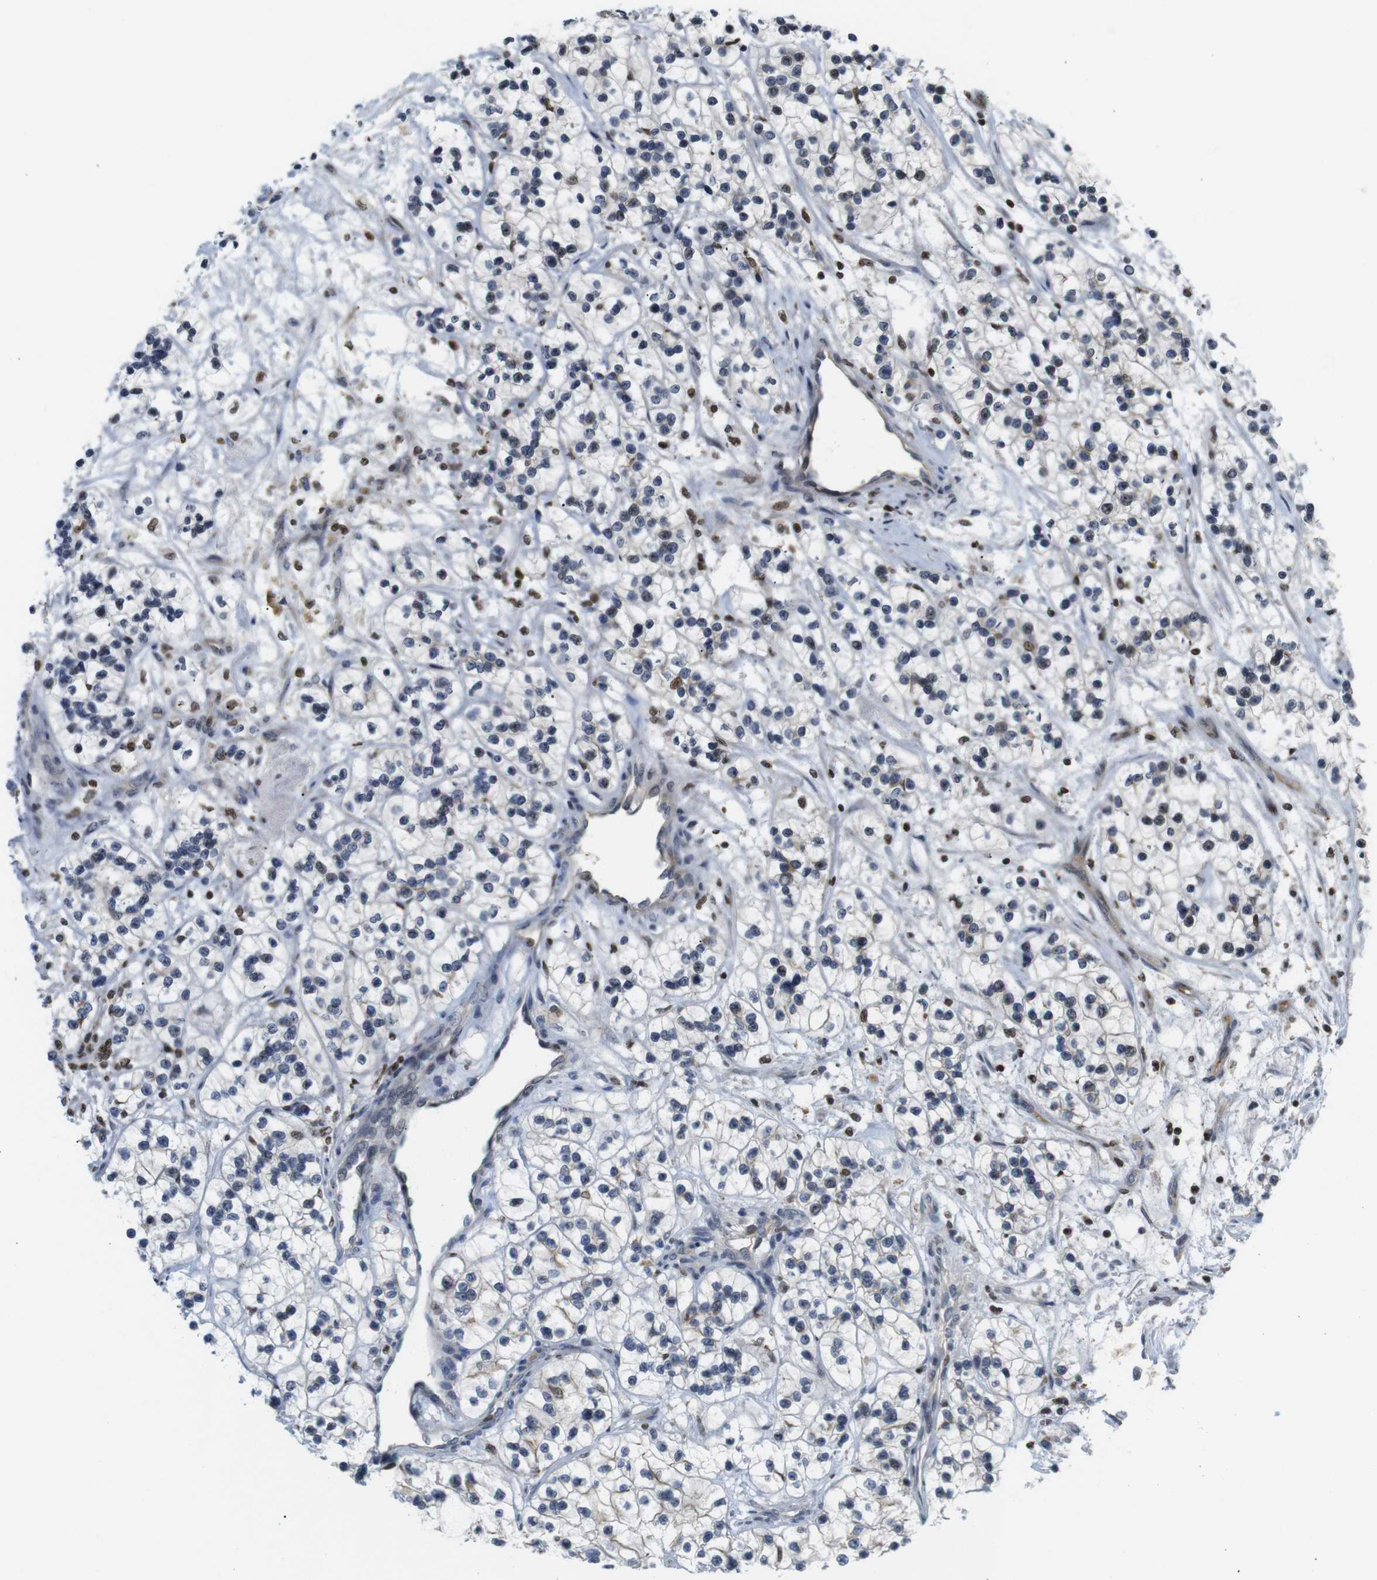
{"staining": {"intensity": "weak", "quantity": "<25%", "location": "nuclear"}, "tissue": "renal cancer", "cell_type": "Tumor cells", "image_type": "cancer", "snomed": [{"axis": "morphology", "description": "Adenocarcinoma, NOS"}, {"axis": "topography", "description": "Kidney"}], "caption": "Tumor cells are negative for brown protein staining in renal cancer (adenocarcinoma). (Stains: DAB immunohistochemistry (IHC) with hematoxylin counter stain, Microscopy: brightfield microscopy at high magnification).", "gene": "MBD1", "patient": {"sex": "female", "age": 57}}